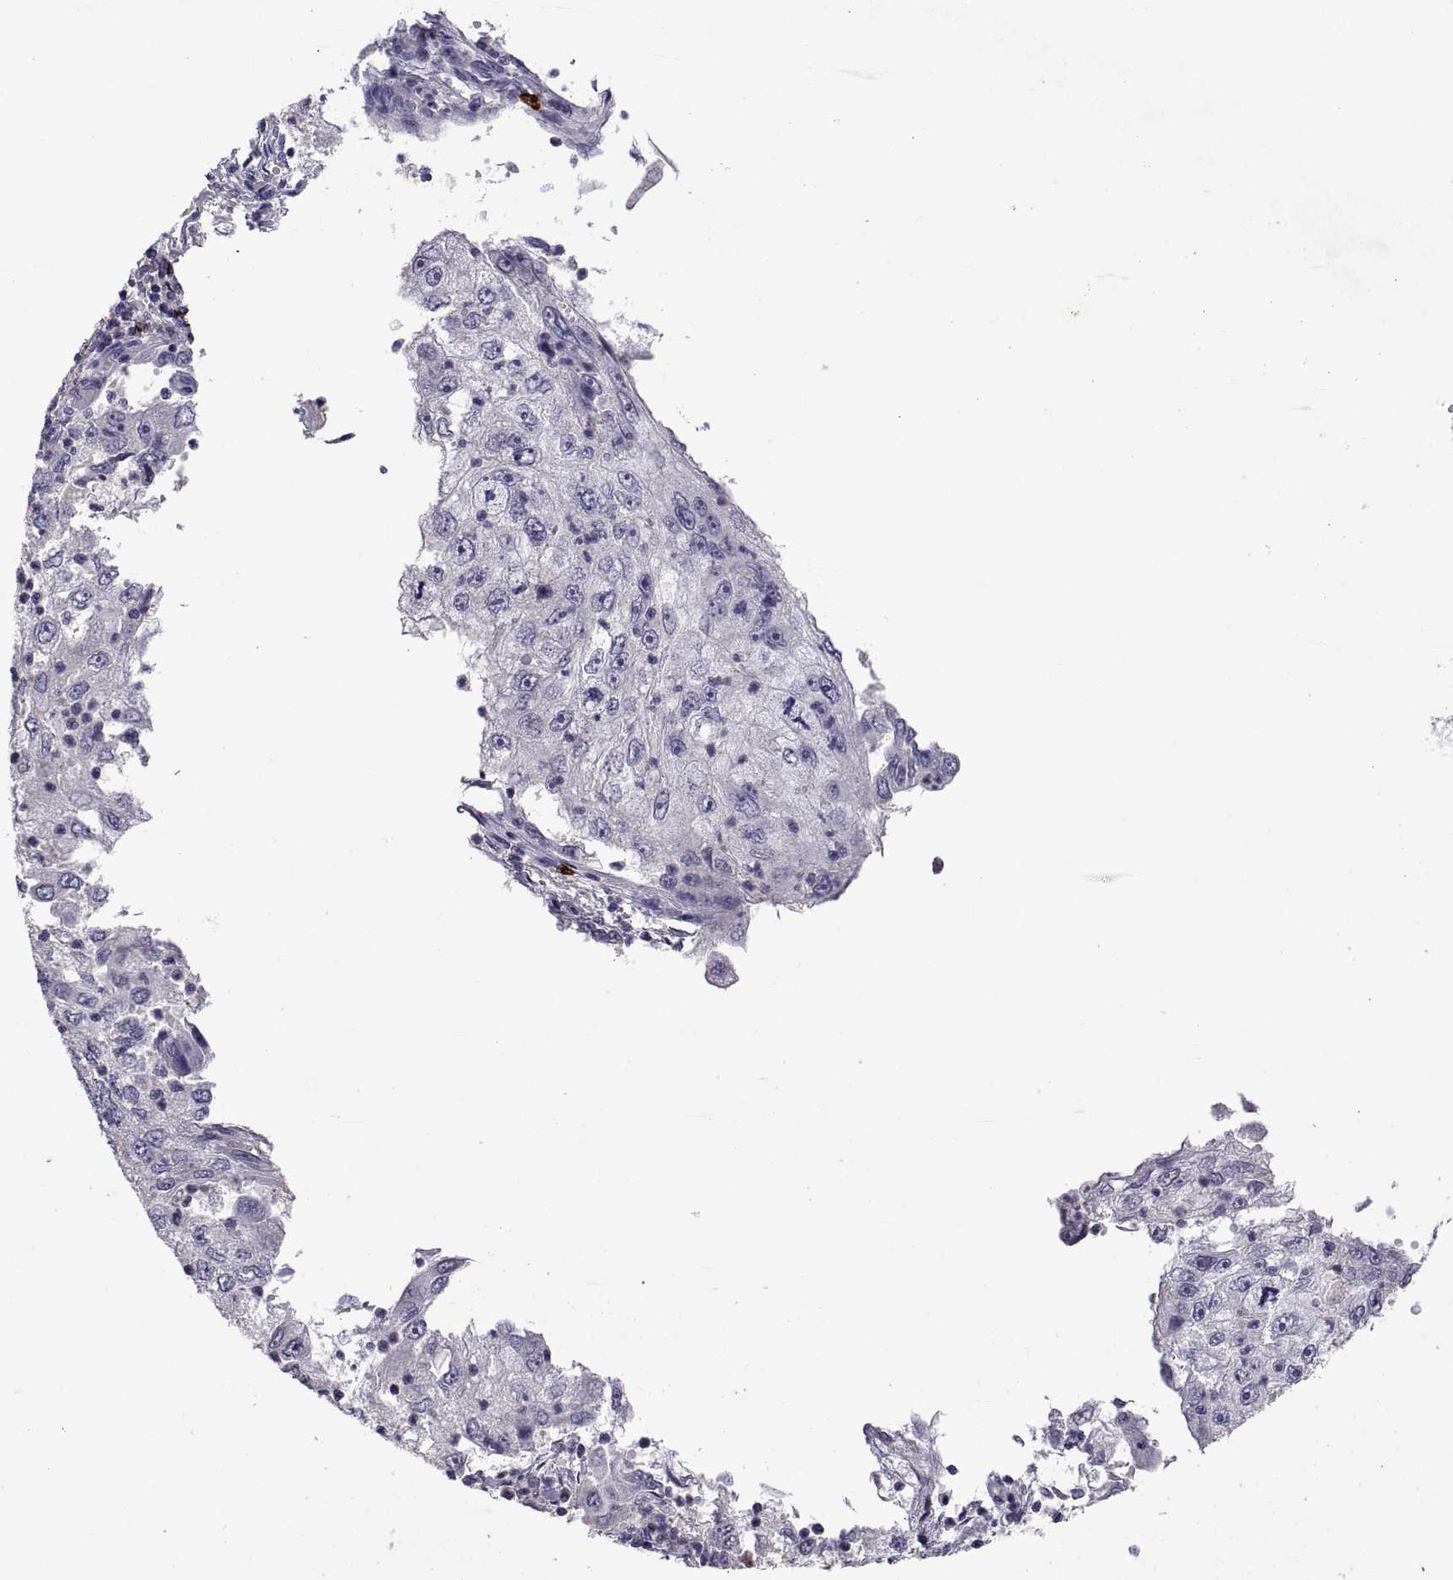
{"staining": {"intensity": "negative", "quantity": "none", "location": "none"}, "tissue": "cervical cancer", "cell_type": "Tumor cells", "image_type": "cancer", "snomed": [{"axis": "morphology", "description": "Squamous cell carcinoma, NOS"}, {"axis": "topography", "description": "Cervix"}], "caption": "Tumor cells show no significant positivity in cervical cancer (squamous cell carcinoma). The staining is performed using DAB (3,3'-diaminobenzidine) brown chromogen with nuclei counter-stained in using hematoxylin.", "gene": "MS4A1", "patient": {"sex": "female", "age": 36}}